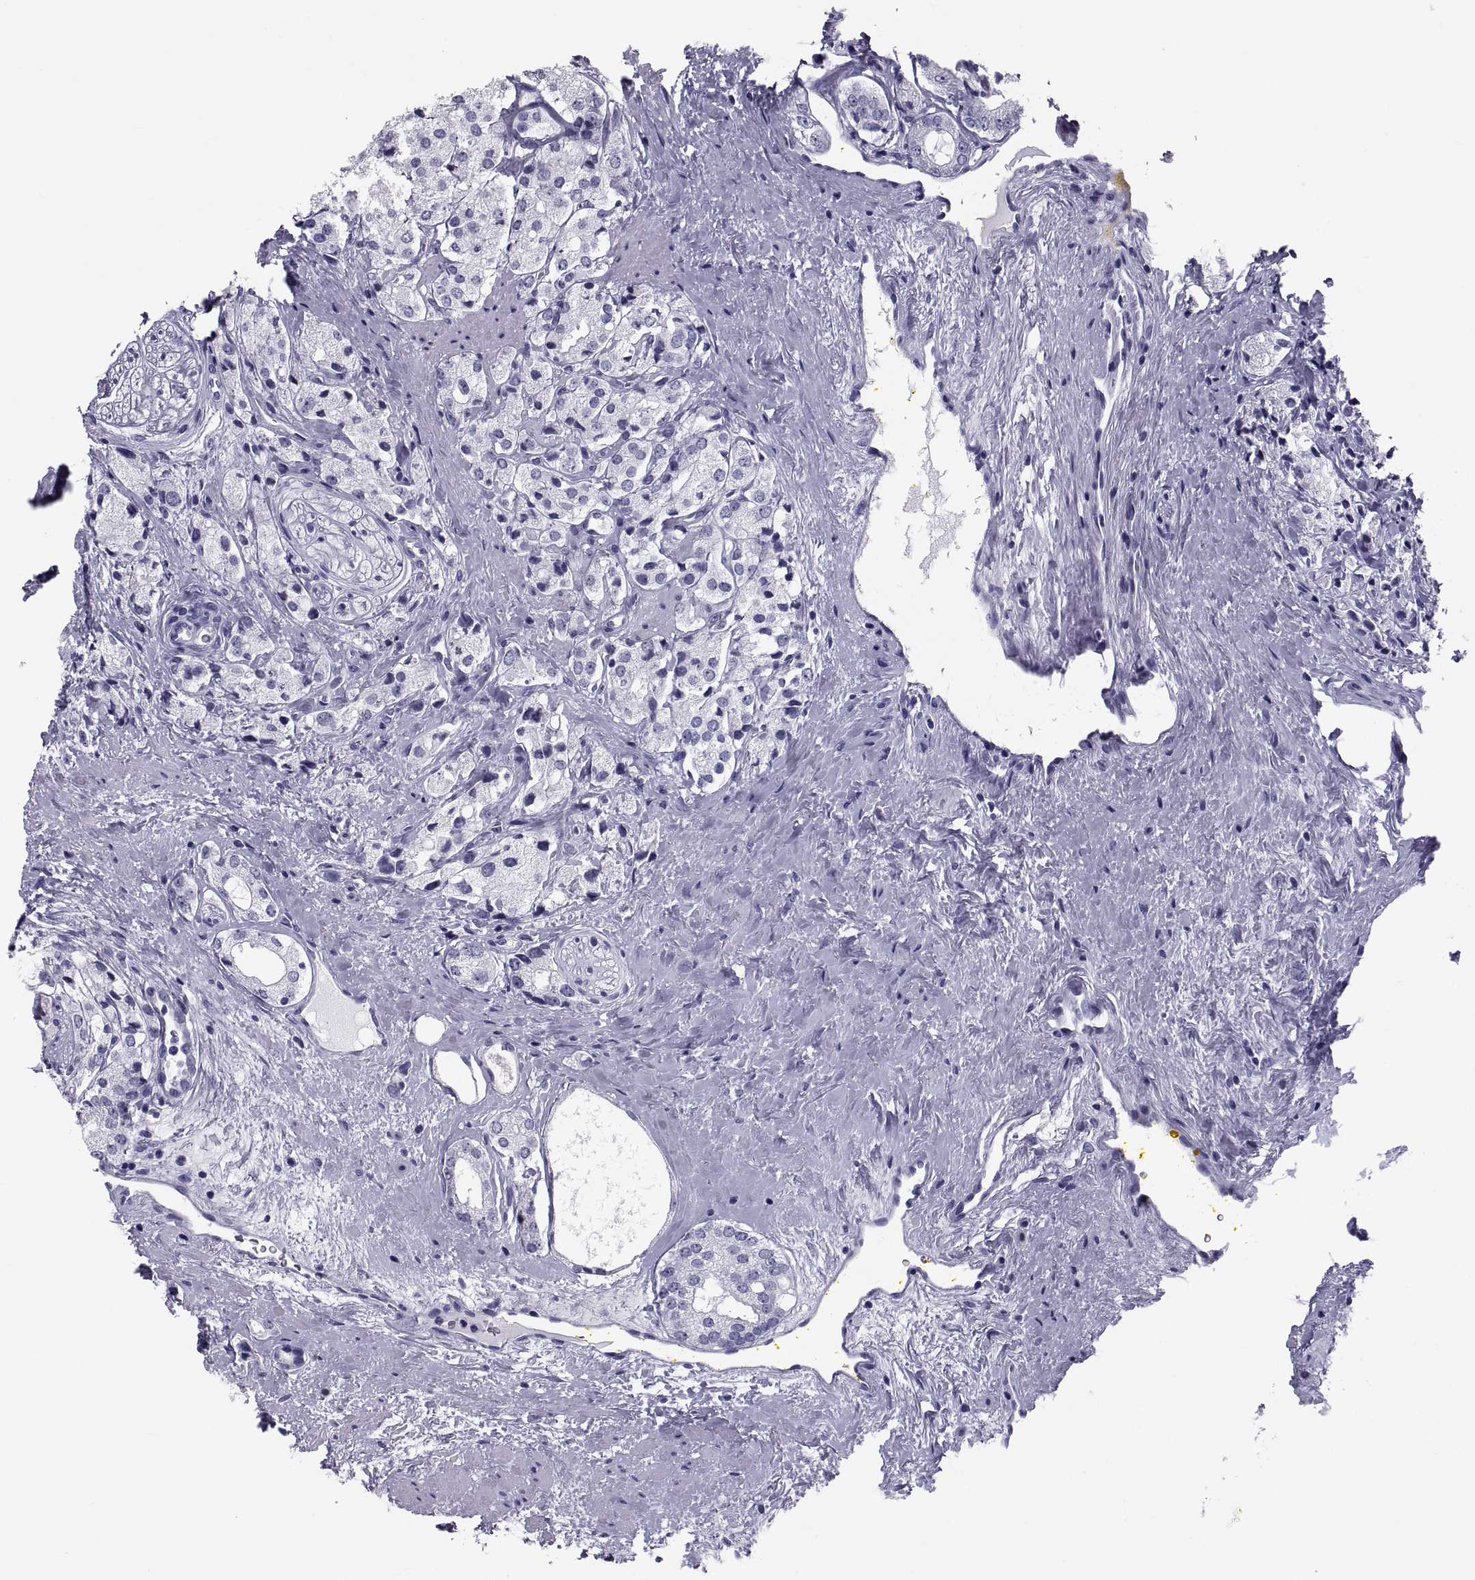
{"staining": {"intensity": "negative", "quantity": "none", "location": "none"}, "tissue": "prostate cancer", "cell_type": "Tumor cells", "image_type": "cancer", "snomed": [{"axis": "morphology", "description": "Adenocarcinoma, NOS"}, {"axis": "topography", "description": "Prostate"}], "caption": "An image of human prostate cancer is negative for staining in tumor cells. (DAB immunohistochemistry (IHC) visualized using brightfield microscopy, high magnification).", "gene": "CRISP1", "patient": {"sex": "male", "age": 66}}